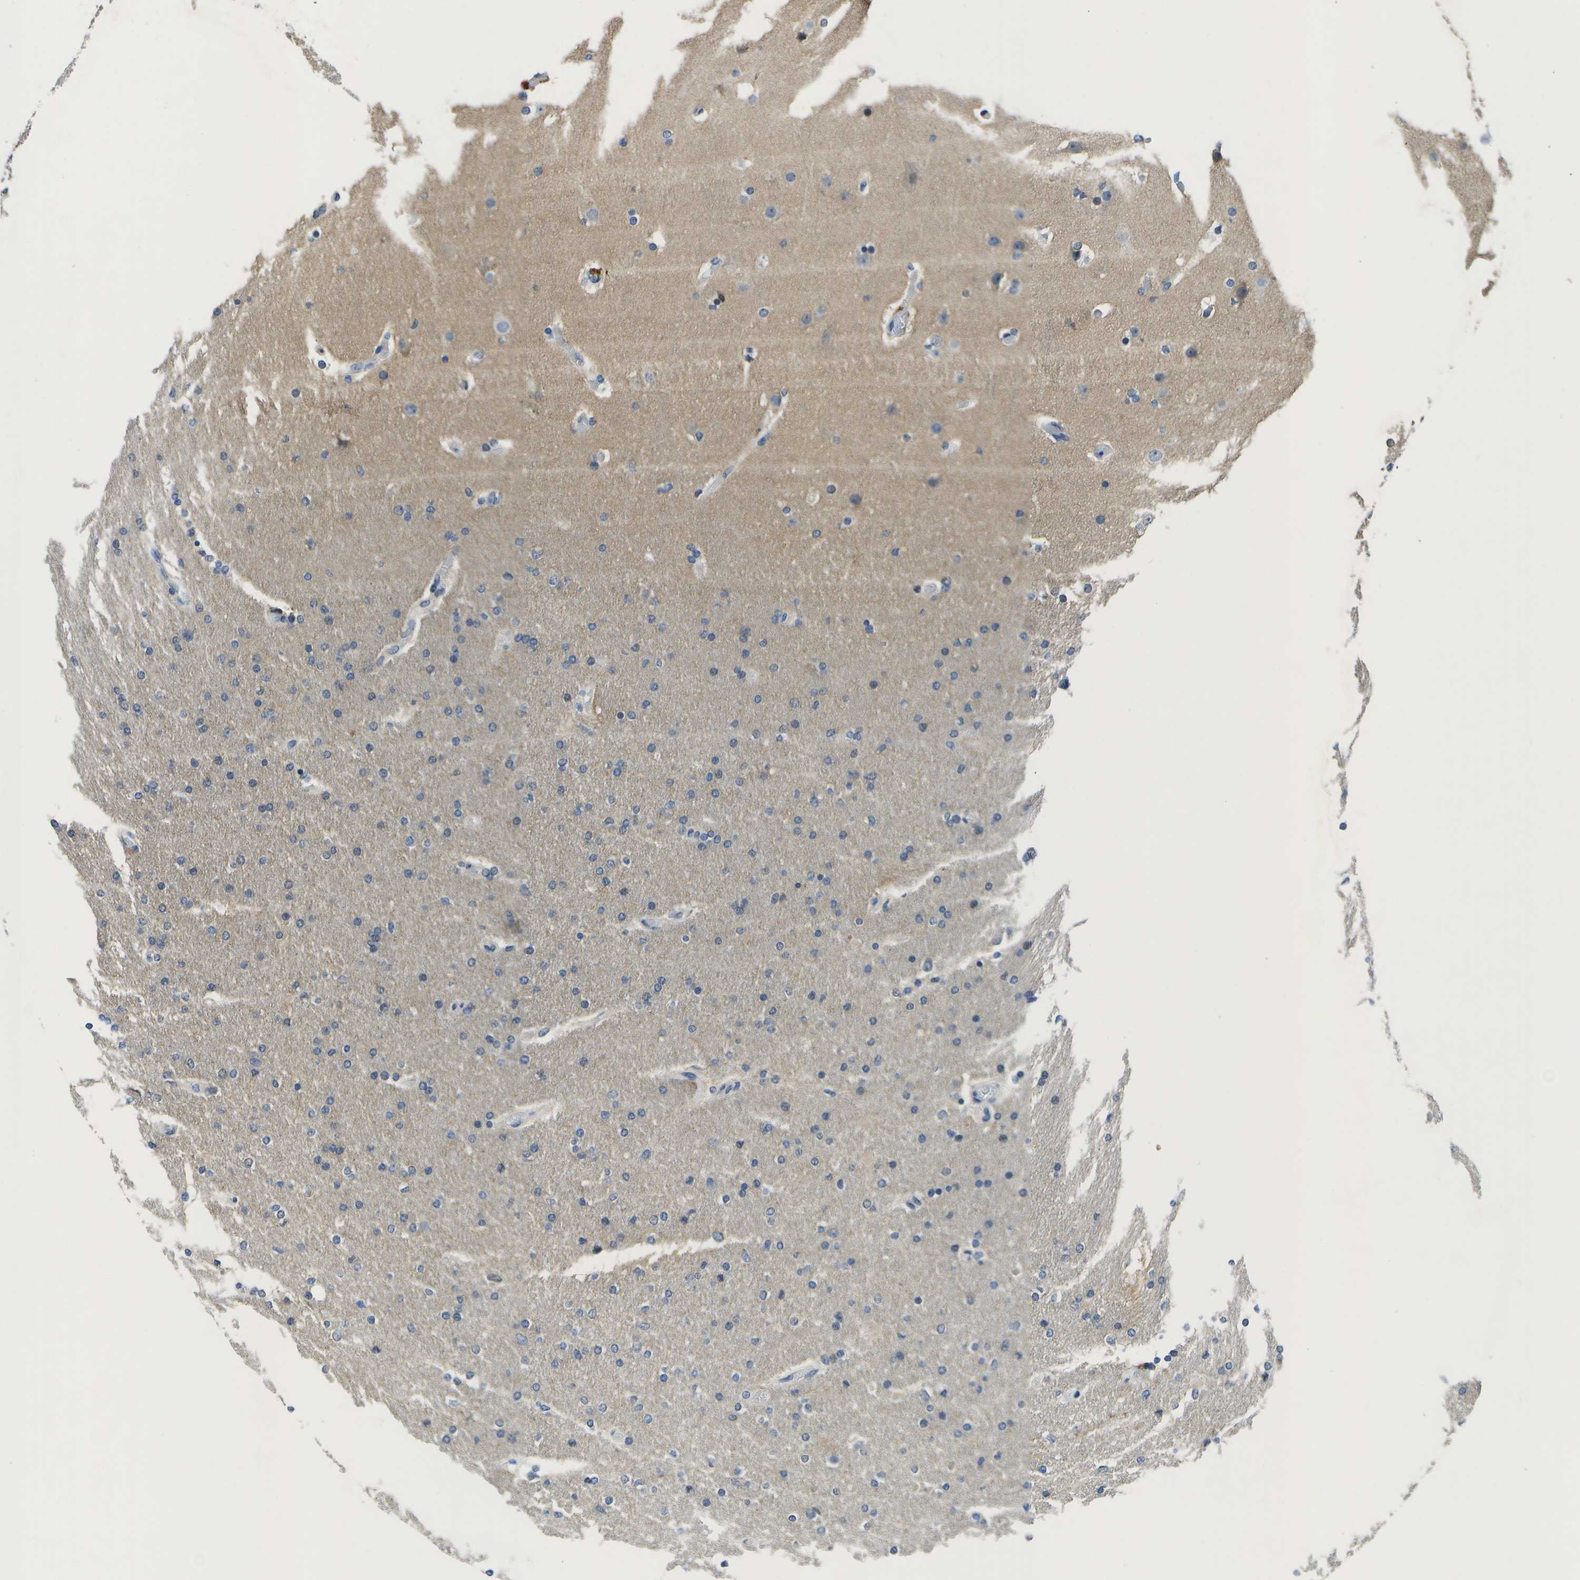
{"staining": {"intensity": "negative", "quantity": "none", "location": "none"}, "tissue": "glioma", "cell_type": "Tumor cells", "image_type": "cancer", "snomed": [{"axis": "morphology", "description": "Glioma, malignant, High grade"}, {"axis": "topography", "description": "Cerebral cortex"}], "caption": "DAB (3,3'-diaminobenzidine) immunohistochemical staining of malignant high-grade glioma displays no significant expression in tumor cells.", "gene": "DSE", "patient": {"sex": "female", "age": 36}}